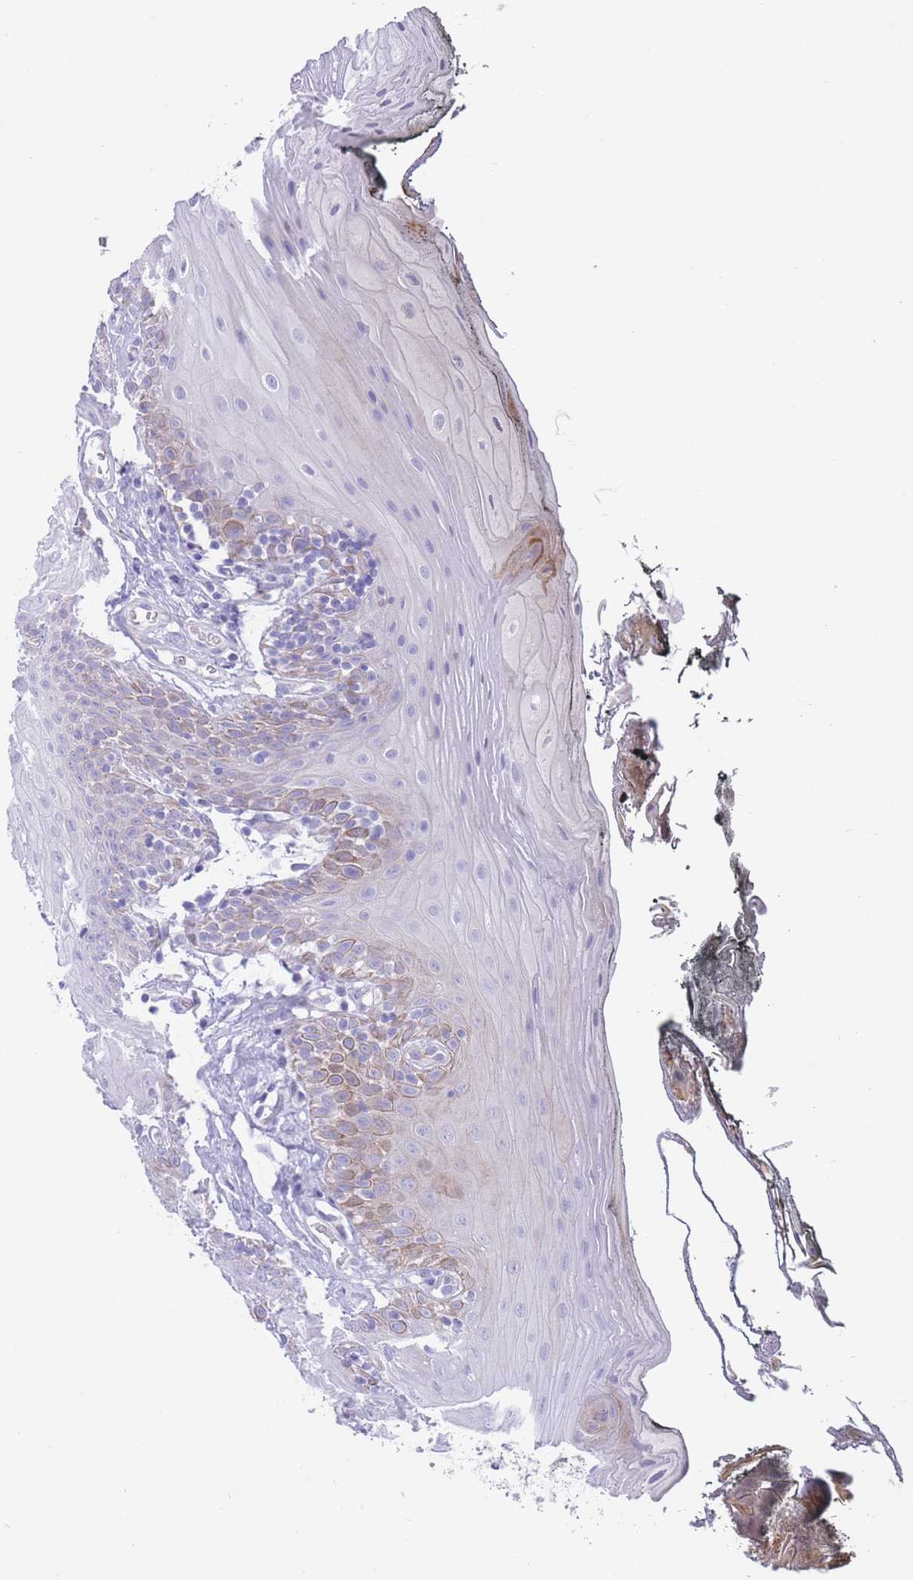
{"staining": {"intensity": "negative", "quantity": "none", "location": "none"}, "tissue": "oral mucosa", "cell_type": "Squamous epithelial cells", "image_type": "normal", "snomed": [{"axis": "morphology", "description": "Normal tissue, NOS"}, {"axis": "morphology", "description": "Squamous cell carcinoma, NOS"}, {"axis": "topography", "description": "Oral tissue"}, {"axis": "topography", "description": "Head-Neck"}], "caption": "This is a histopathology image of immunohistochemistry staining of normal oral mucosa, which shows no staining in squamous epithelial cells. Brightfield microscopy of IHC stained with DAB (3,3'-diaminobenzidine) (brown) and hematoxylin (blue), captured at high magnification.", "gene": "QTRT1", "patient": {"sex": "female", "age": 81}}